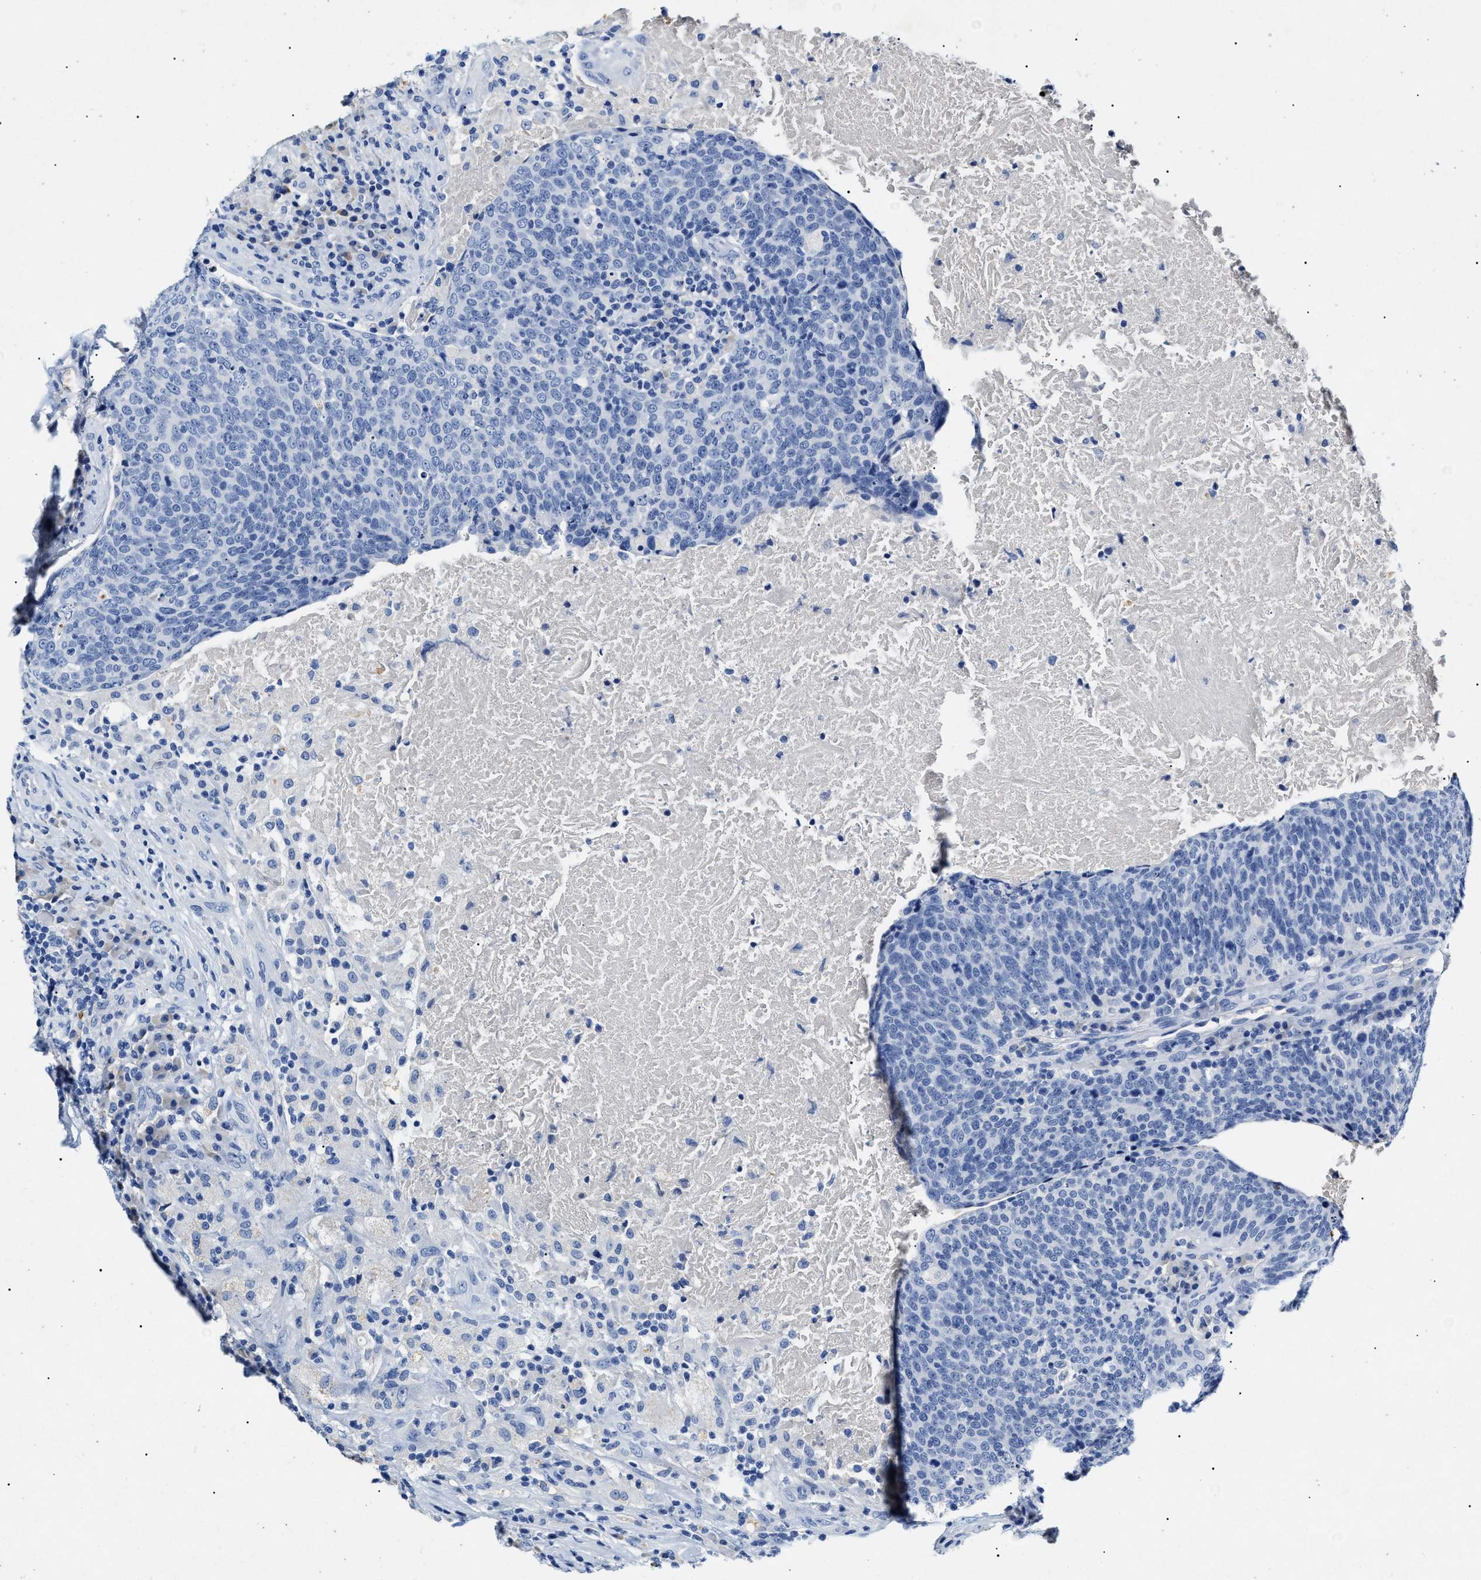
{"staining": {"intensity": "negative", "quantity": "none", "location": "none"}, "tissue": "head and neck cancer", "cell_type": "Tumor cells", "image_type": "cancer", "snomed": [{"axis": "morphology", "description": "Squamous cell carcinoma, NOS"}, {"axis": "morphology", "description": "Squamous cell carcinoma, metastatic, NOS"}, {"axis": "topography", "description": "Lymph node"}, {"axis": "topography", "description": "Head-Neck"}], "caption": "A histopathology image of human head and neck cancer (squamous cell carcinoma) is negative for staining in tumor cells.", "gene": "LRRC8E", "patient": {"sex": "male", "age": 62}}